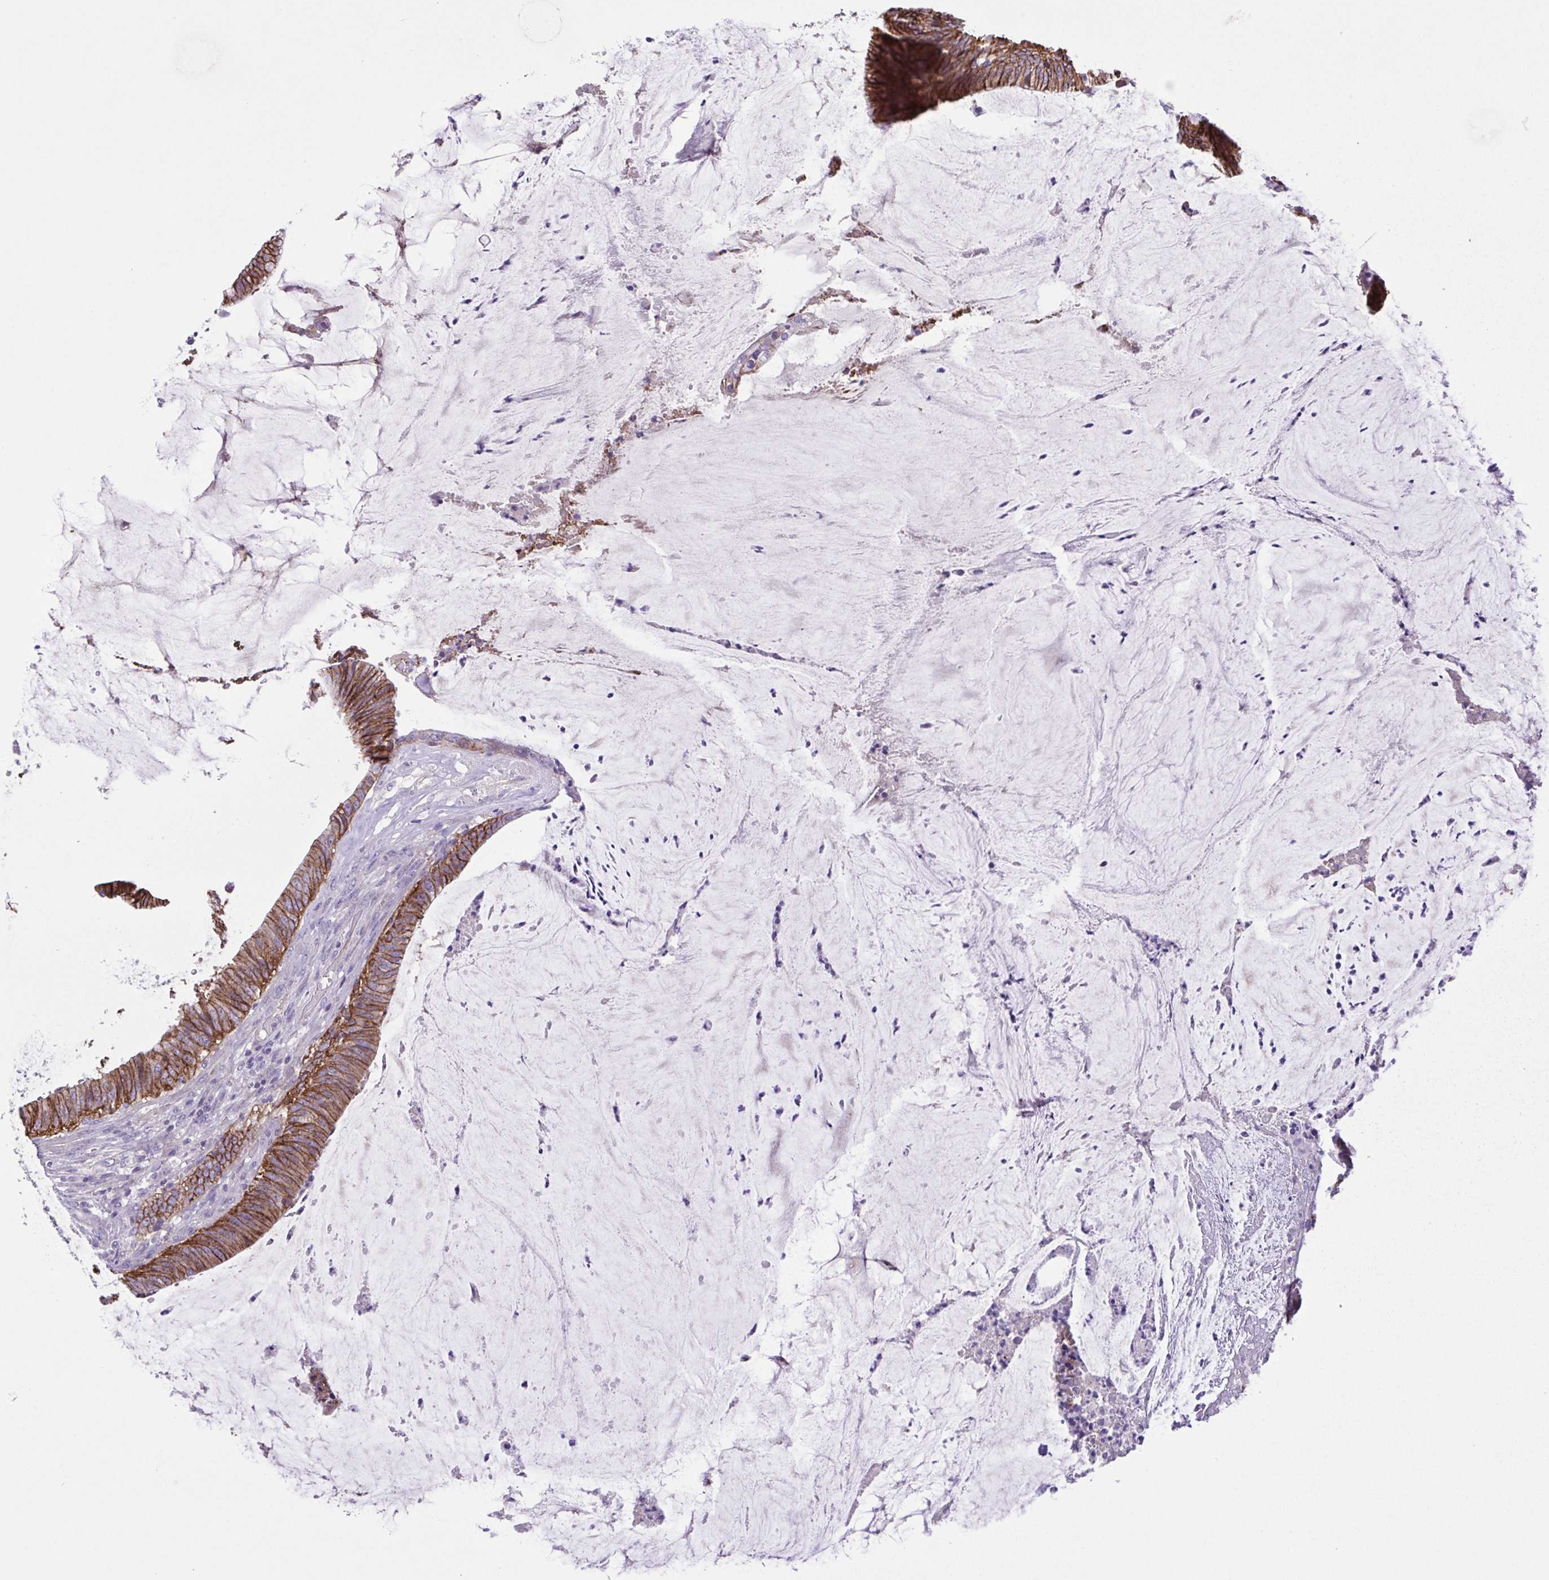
{"staining": {"intensity": "moderate", "quantity": ">75%", "location": "cytoplasmic/membranous"}, "tissue": "colorectal cancer", "cell_type": "Tumor cells", "image_type": "cancer", "snomed": [{"axis": "morphology", "description": "Adenocarcinoma, NOS"}, {"axis": "topography", "description": "Colon"}], "caption": "Immunohistochemistry (IHC) of human colorectal adenocarcinoma exhibits medium levels of moderate cytoplasmic/membranous positivity in approximately >75% of tumor cells. The staining is performed using DAB (3,3'-diaminobenzidine) brown chromogen to label protein expression. The nuclei are counter-stained blue using hematoxylin.", "gene": "ISM2", "patient": {"sex": "female", "age": 43}}